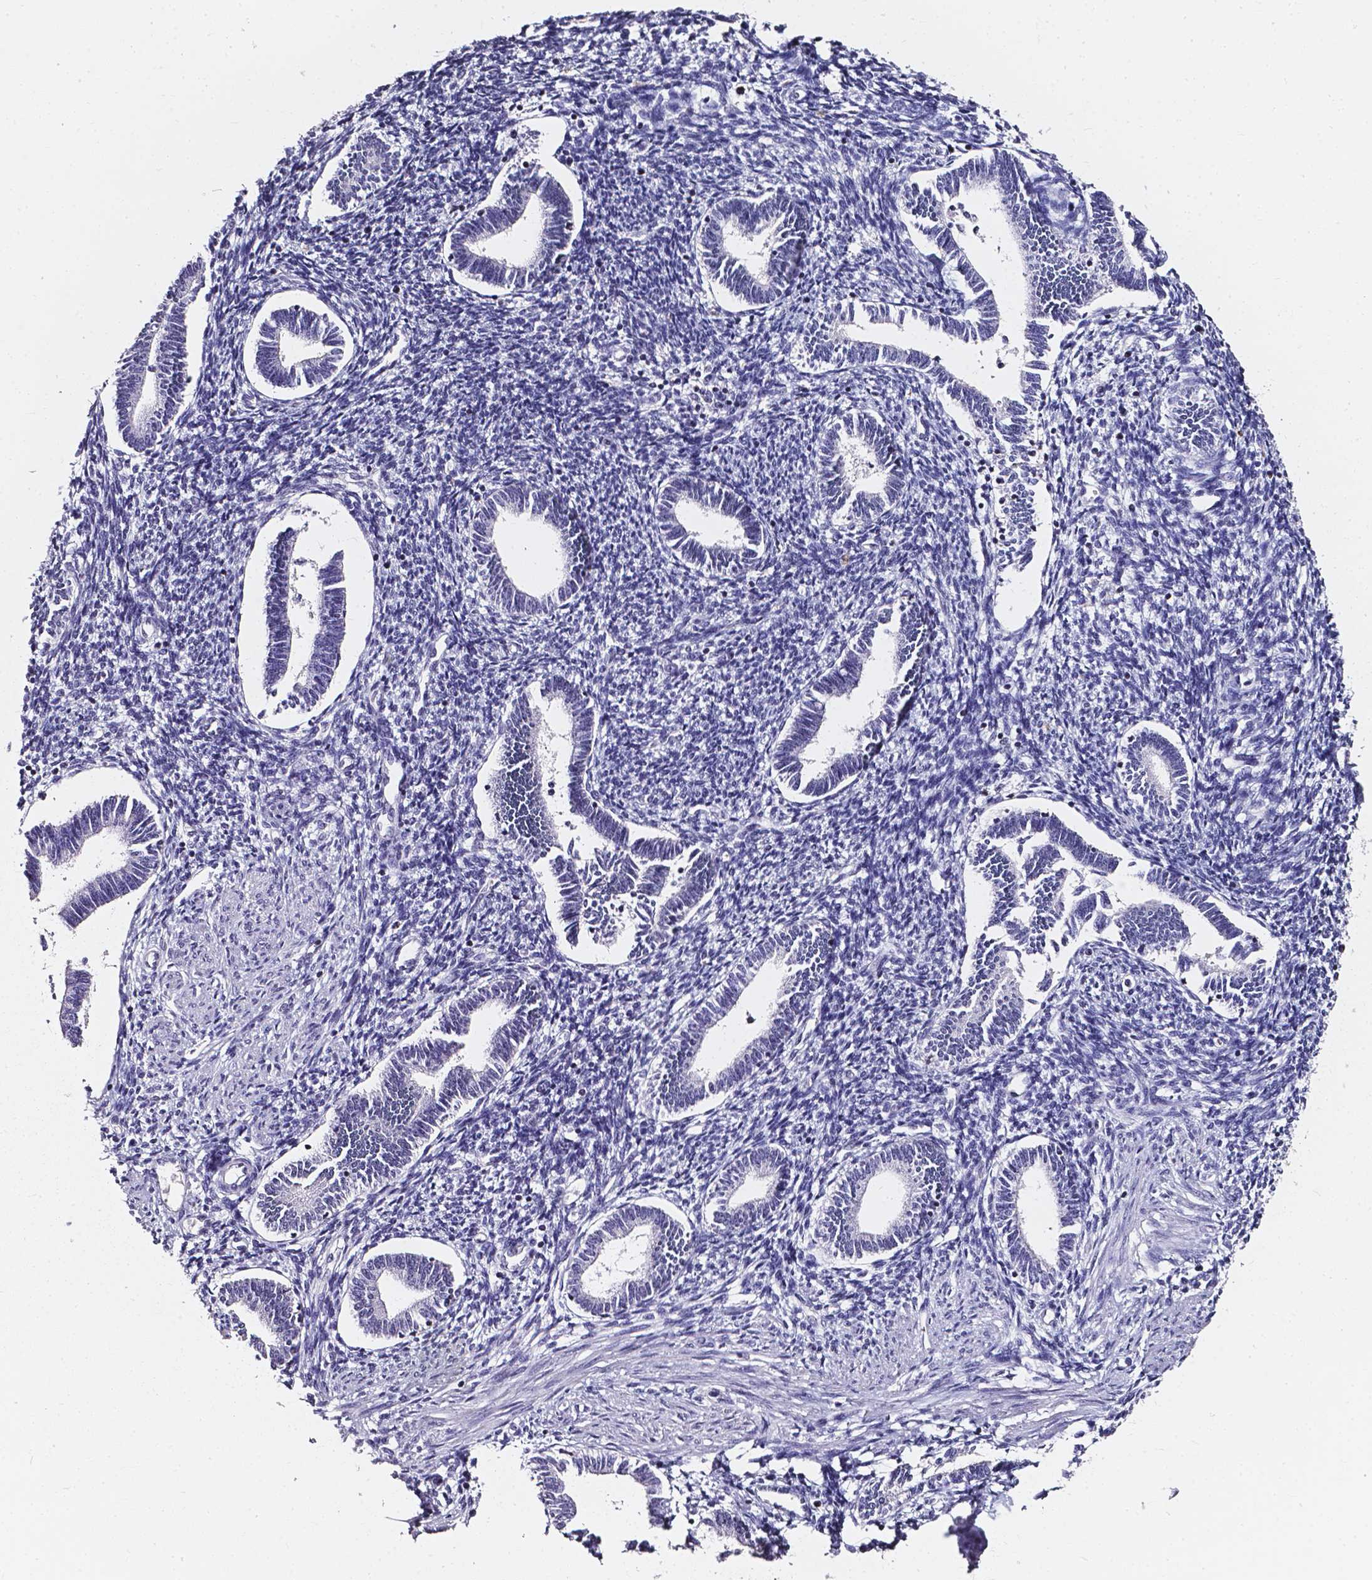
{"staining": {"intensity": "negative", "quantity": "none", "location": "none"}, "tissue": "endometrium", "cell_type": "Cells in endometrial stroma", "image_type": "normal", "snomed": [{"axis": "morphology", "description": "Normal tissue, NOS"}, {"axis": "topography", "description": "Endometrium"}], "caption": "DAB (3,3'-diaminobenzidine) immunohistochemical staining of benign human endometrium reveals no significant expression in cells in endometrial stroma.", "gene": "AKR1B10", "patient": {"sex": "female", "age": 42}}